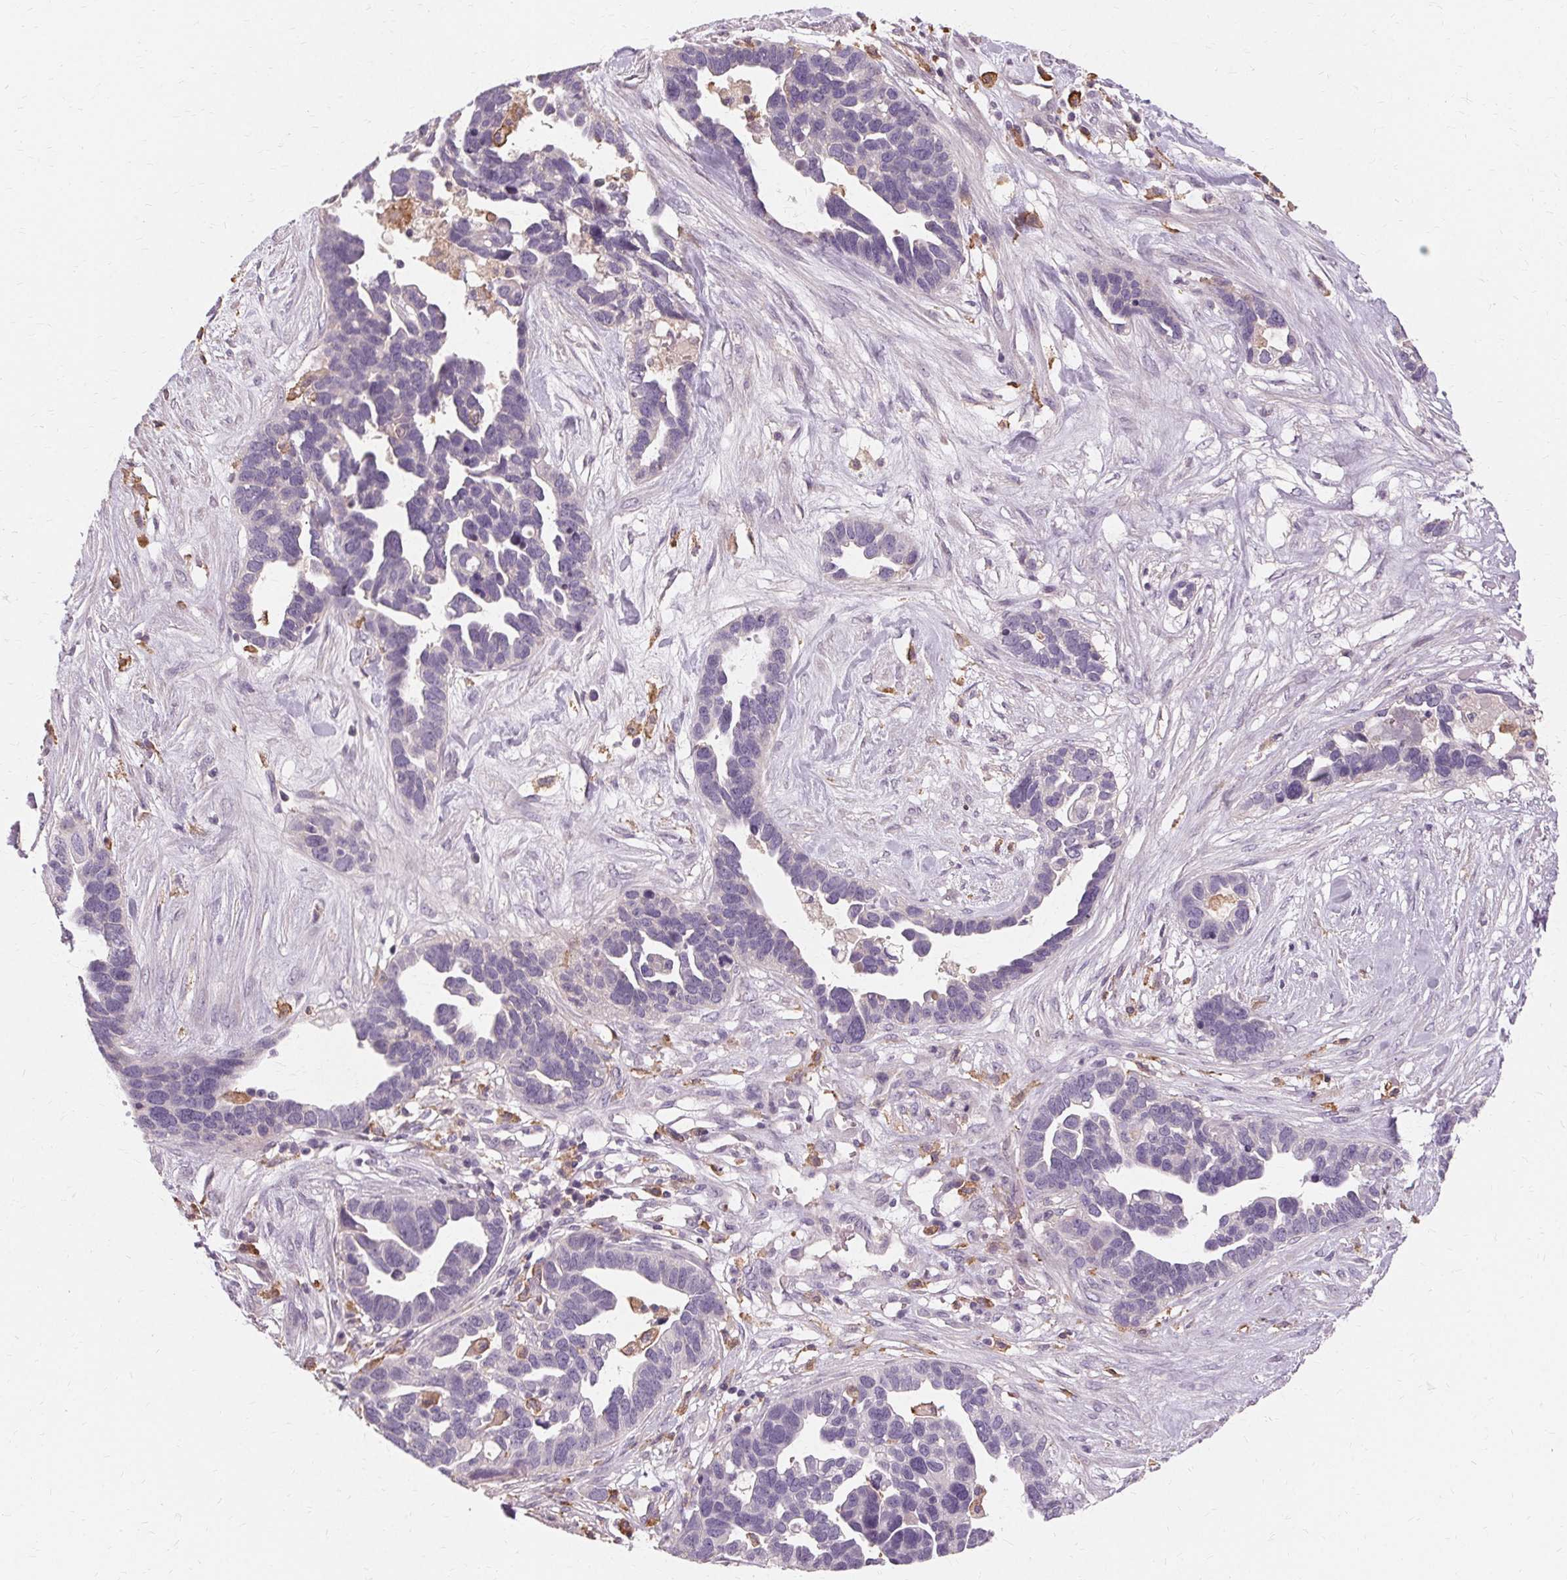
{"staining": {"intensity": "negative", "quantity": "none", "location": "none"}, "tissue": "ovarian cancer", "cell_type": "Tumor cells", "image_type": "cancer", "snomed": [{"axis": "morphology", "description": "Cystadenocarcinoma, serous, NOS"}, {"axis": "topography", "description": "Ovary"}], "caption": "Immunohistochemistry of human serous cystadenocarcinoma (ovarian) demonstrates no staining in tumor cells.", "gene": "IFNGR1", "patient": {"sex": "female", "age": 54}}